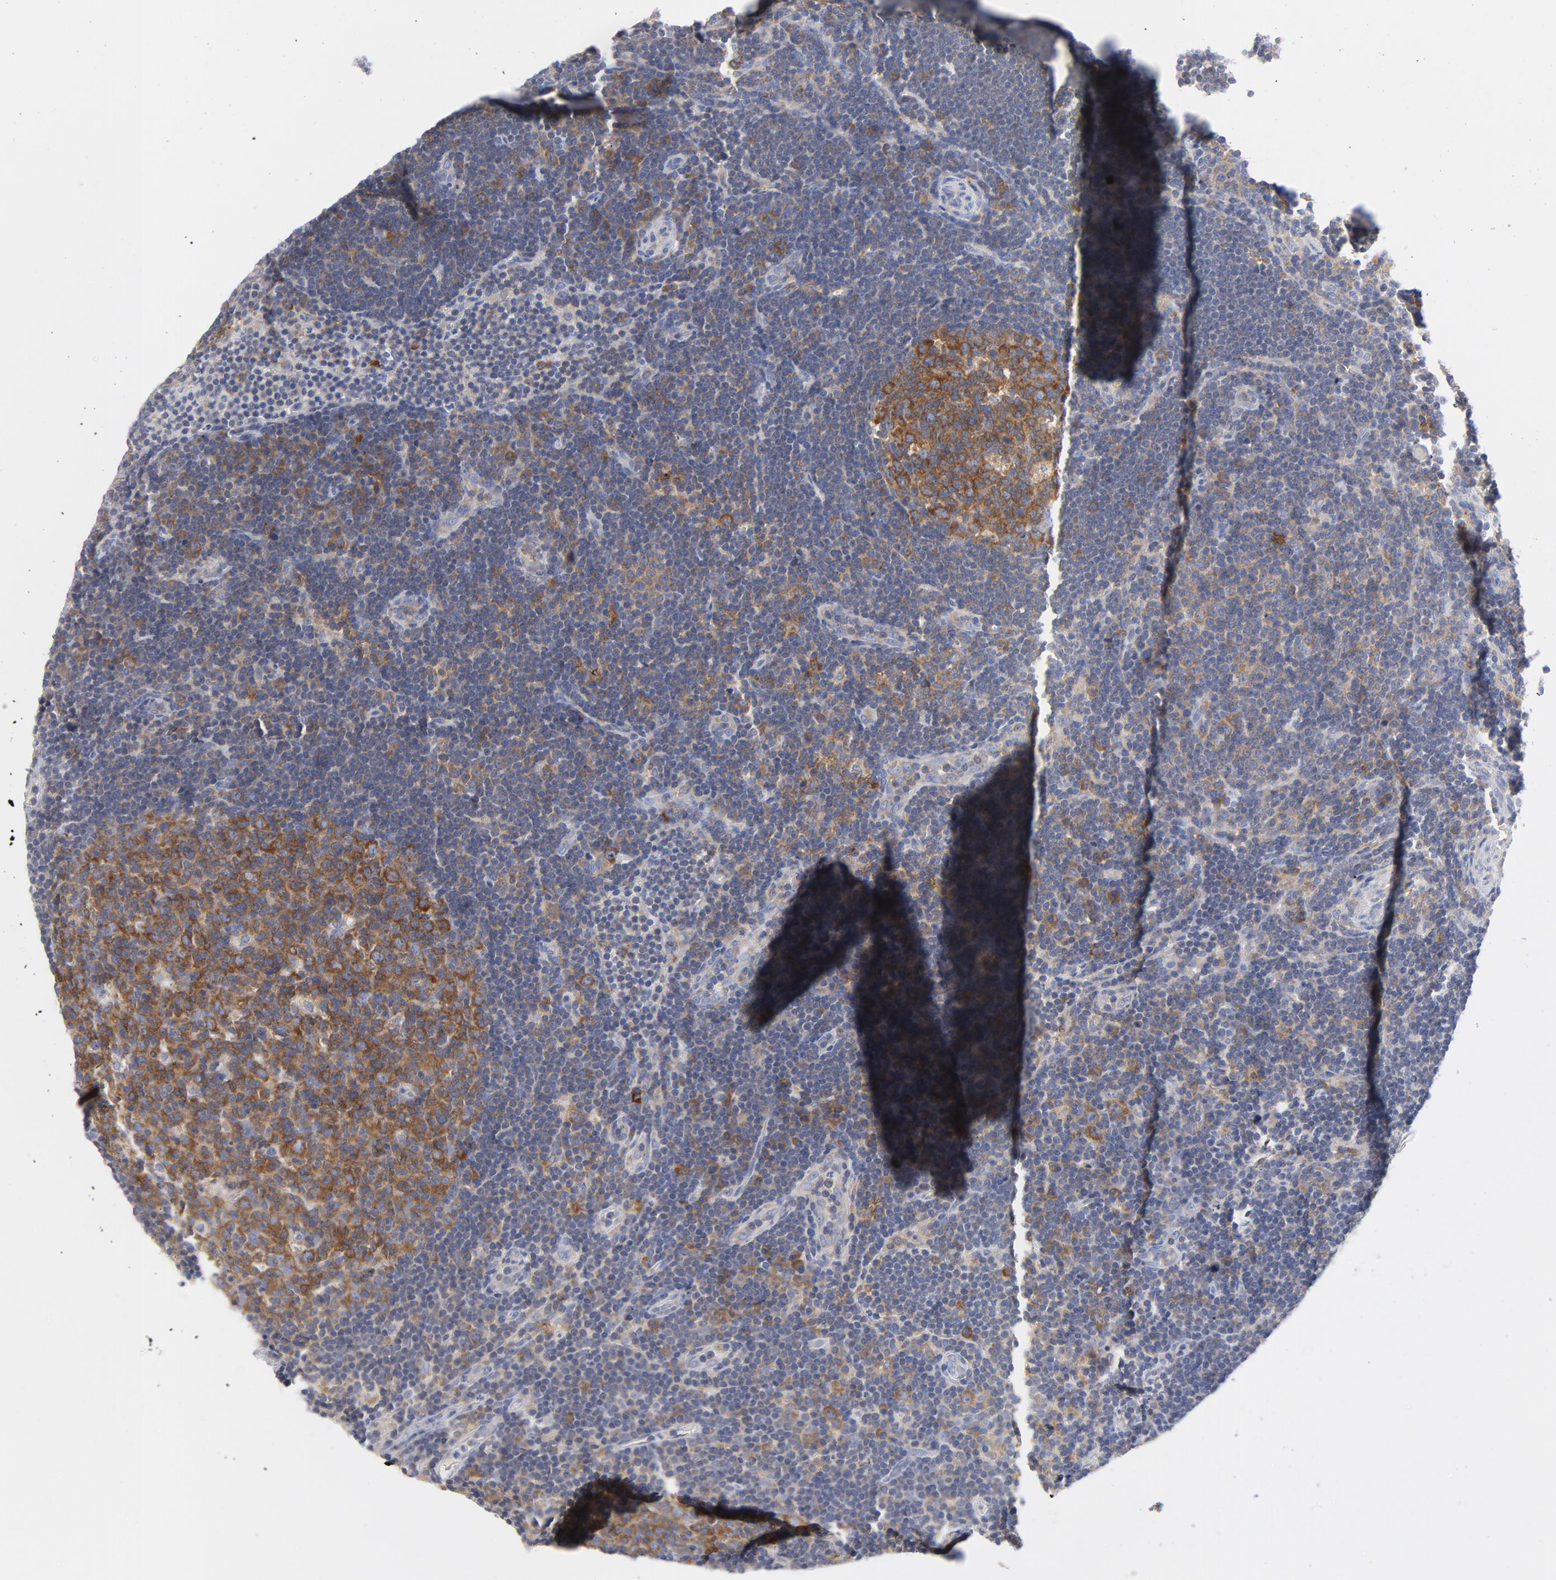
{"staining": {"intensity": "strong", "quantity": "25%-75%", "location": "cytoplasmic/membranous"}, "tissue": "lymph node", "cell_type": "Germinal center cells", "image_type": "normal", "snomed": [{"axis": "morphology", "description": "Normal tissue, NOS"}, {"axis": "morphology", "description": "Squamous cell carcinoma, metastatic, NOS"}, {"axis": "topography", "description": "Lymph node"}], "caption": "Immunohistochemical staining of normal lymph node demonstrates 25%-75% levels of strong cytoplasmic/membranous protein expression in approximately 25%-75% of germinal center cells.", "gene": "CD86", "patient": {"sex": "female", "age": 53}}